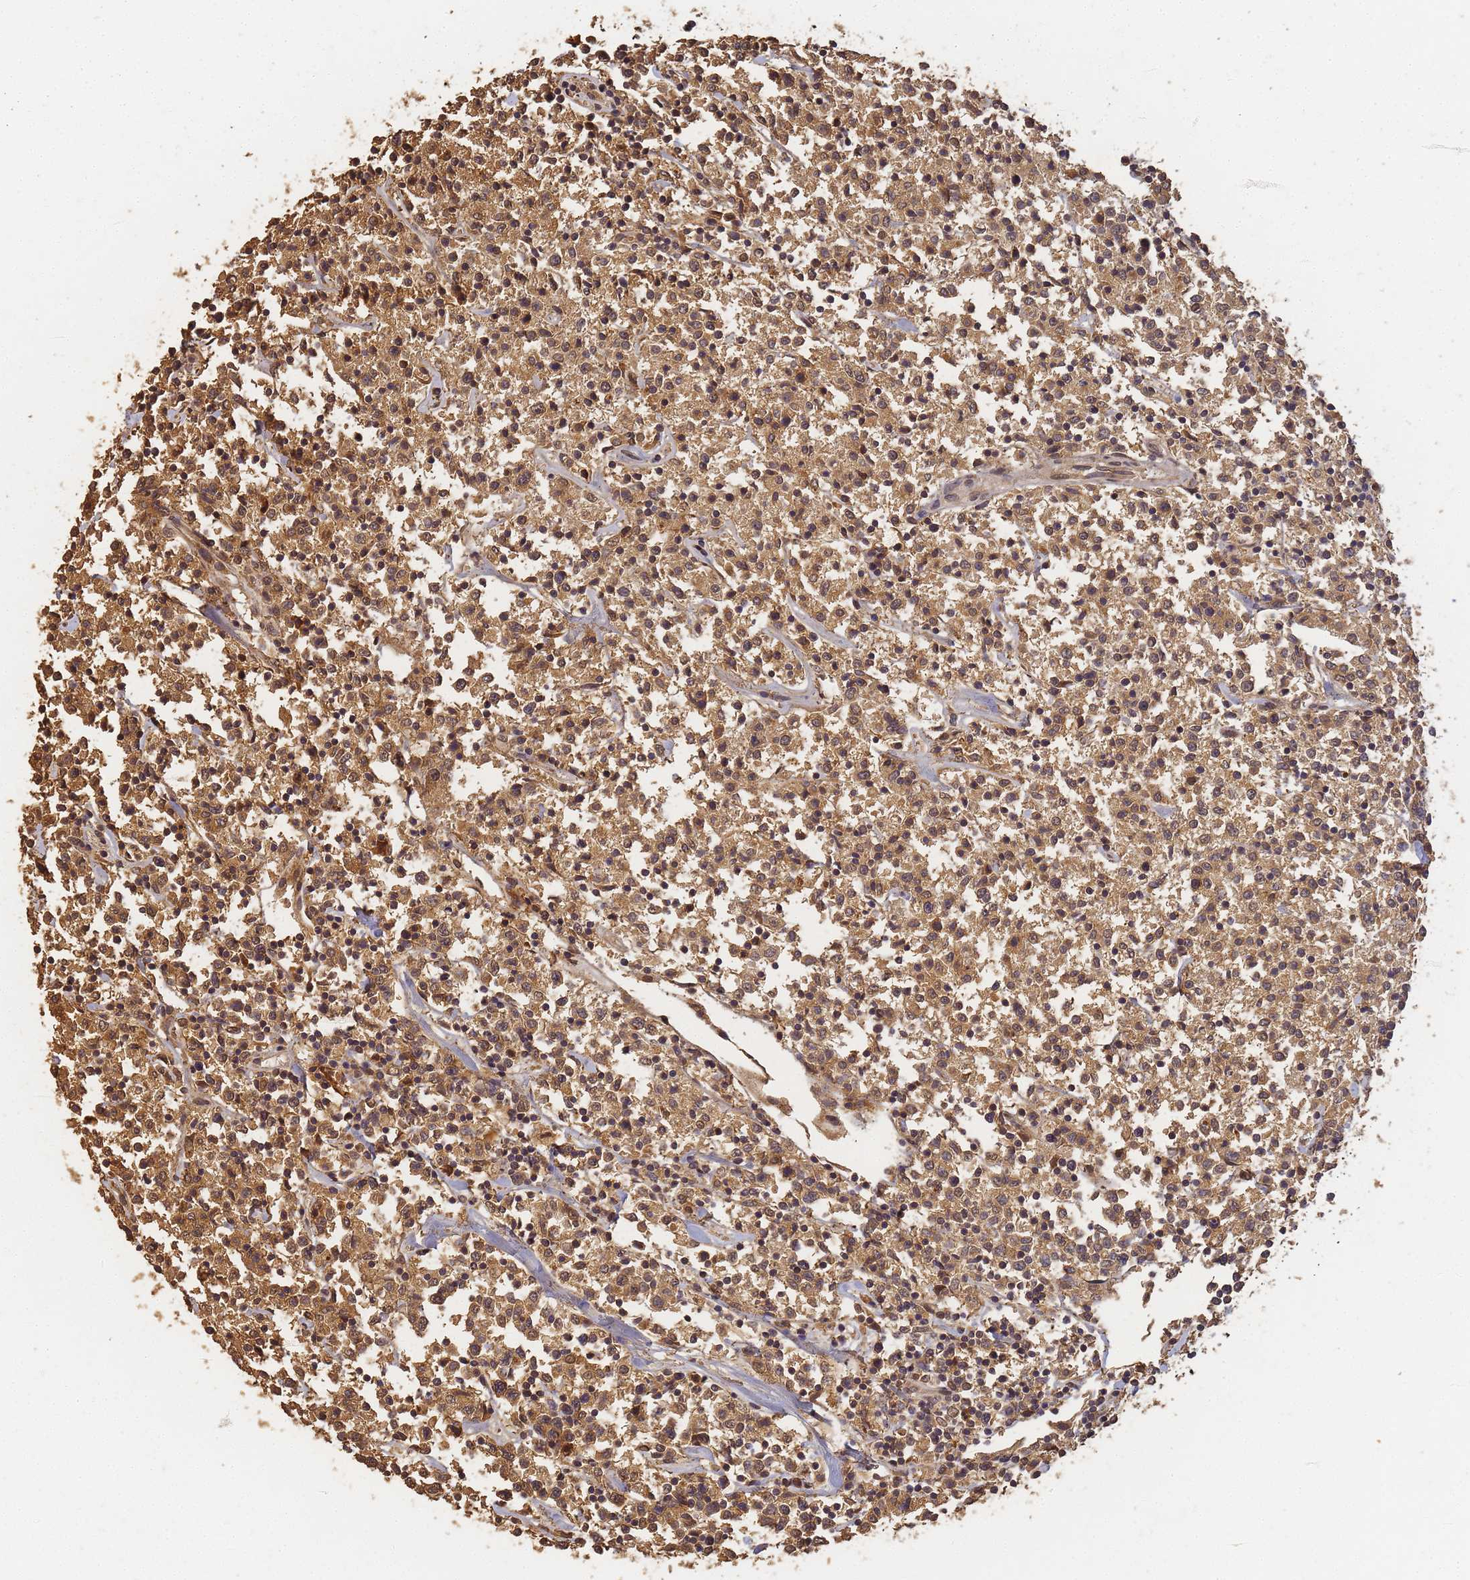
{"staining": {"intensity": "moderate", "quantity": ">75%", "location": "cytoplasmic/membranous,nuclear"}, "tissue": "lymphoma", "cell_type": "Tumor cells", "image_type": "cancer", "snomed": [{"axis": "morphology", "description": "Malignant lymphoma, non-Hodgkin's type, Low grade"}, {"axis": "topography", "description": "Small intestine"}], "caption": "DAB (3,3'-diaminobenzidine) immunohistochemical staining of lymphoma displays moderate cytoplasmic/membranous and nuclear protein staining in approximately >75% of tumor cells.", "gene": "ALKBH1", "patient": {"sex": "female", "age": 59}}